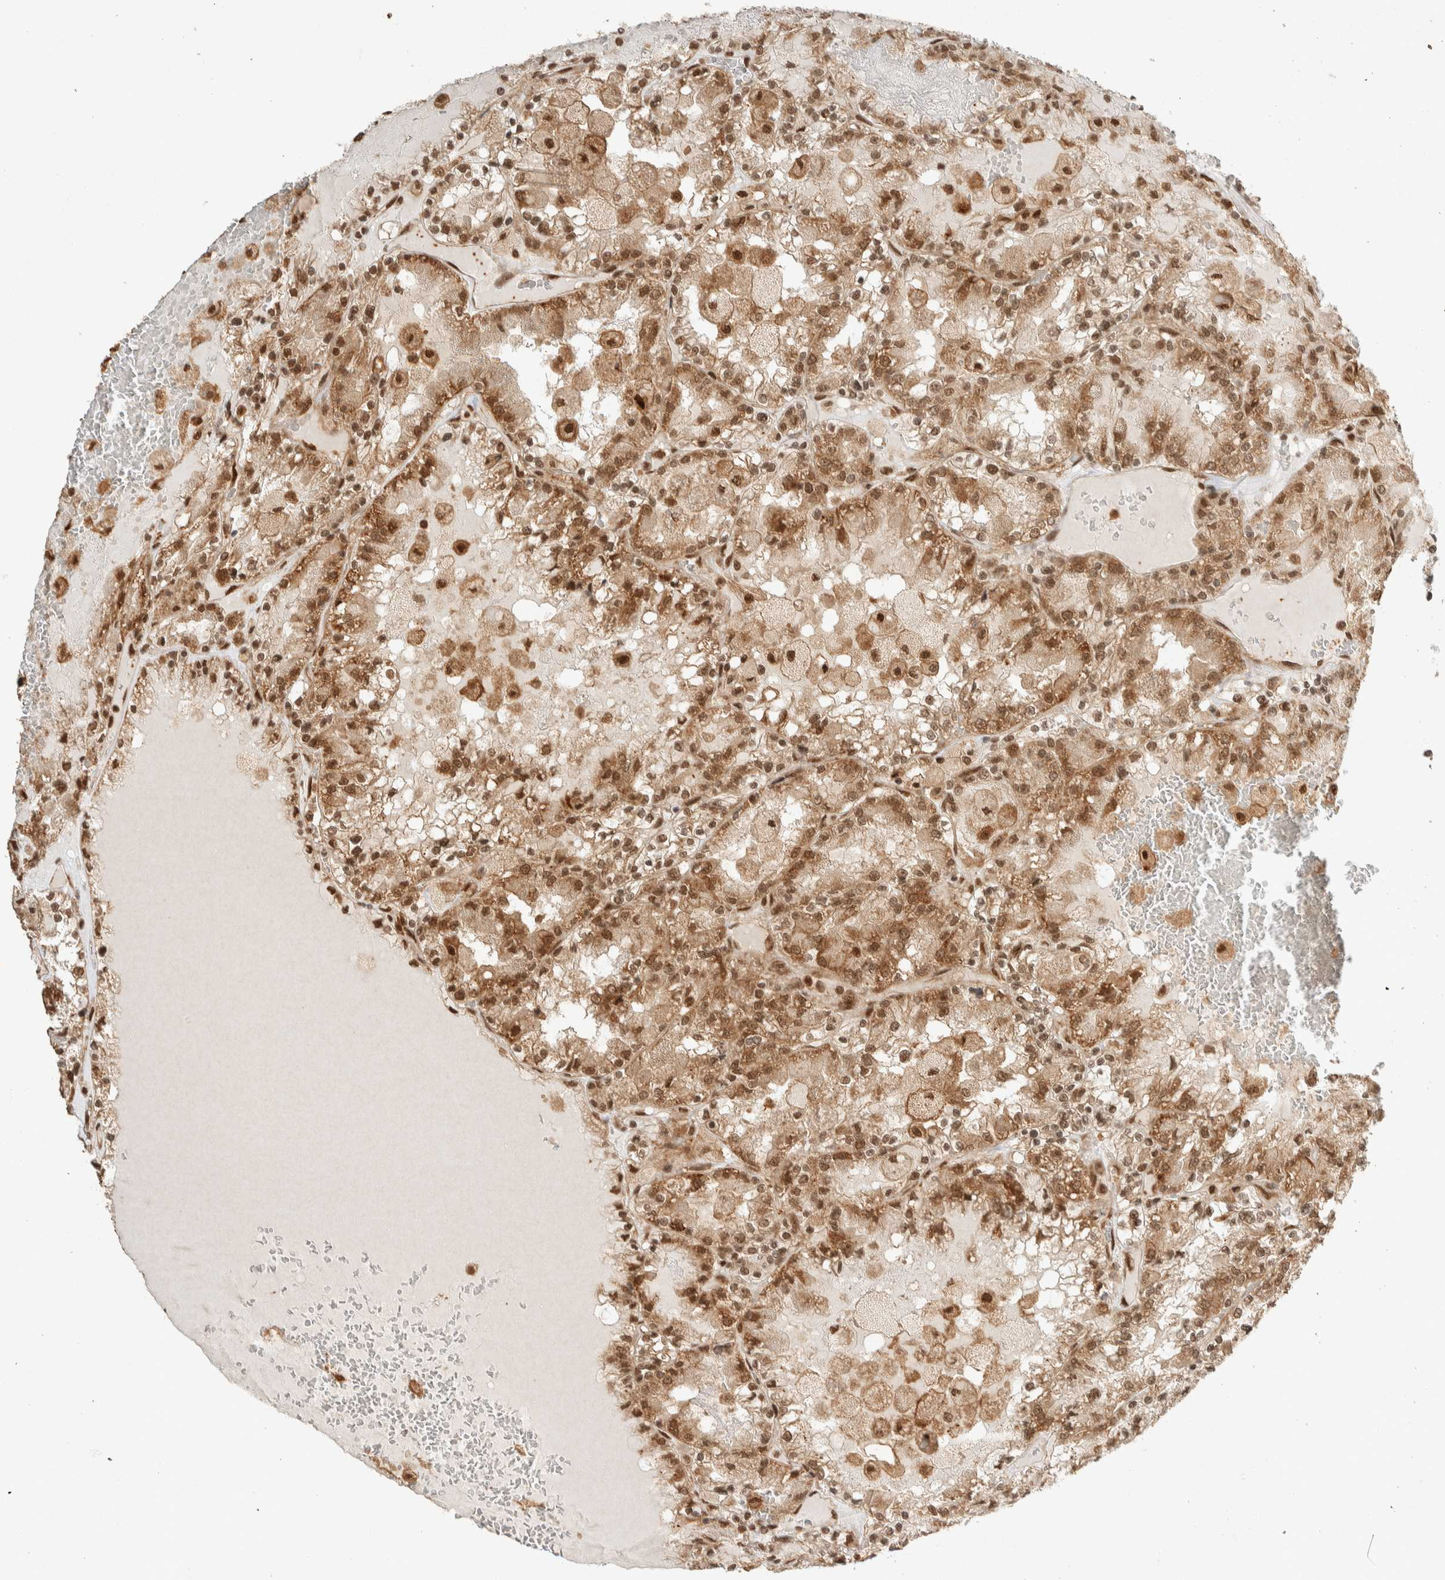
{"staining": {"intensity": "moderate", "quantity": ">75%", "location": "cytoplasmic/membranous,nuclear"}, "tissue": "renal cancer", "cell_type": "Tumor cells", "image_type": "cancer", "snomed": [{"axis": "morphology", "description": "Adenocarcinoma, NOS"}, {"axis": "topography", "description": "Kidney"}], "caption": "Renal cancer (adenocarcinoma) stained with IHC displays moderate cytoplasmic/membranous and nuclear staining in approximately >75% of tumor cells. The protein of interest is stained brown, and the nuclei are stained in blue (DAB (3,3'-diaminobenzidine) IHC with brightfield microscopy, high magnification).", "gene": "ZBTB2", "patient": {"sex": "female", "age": 56}}